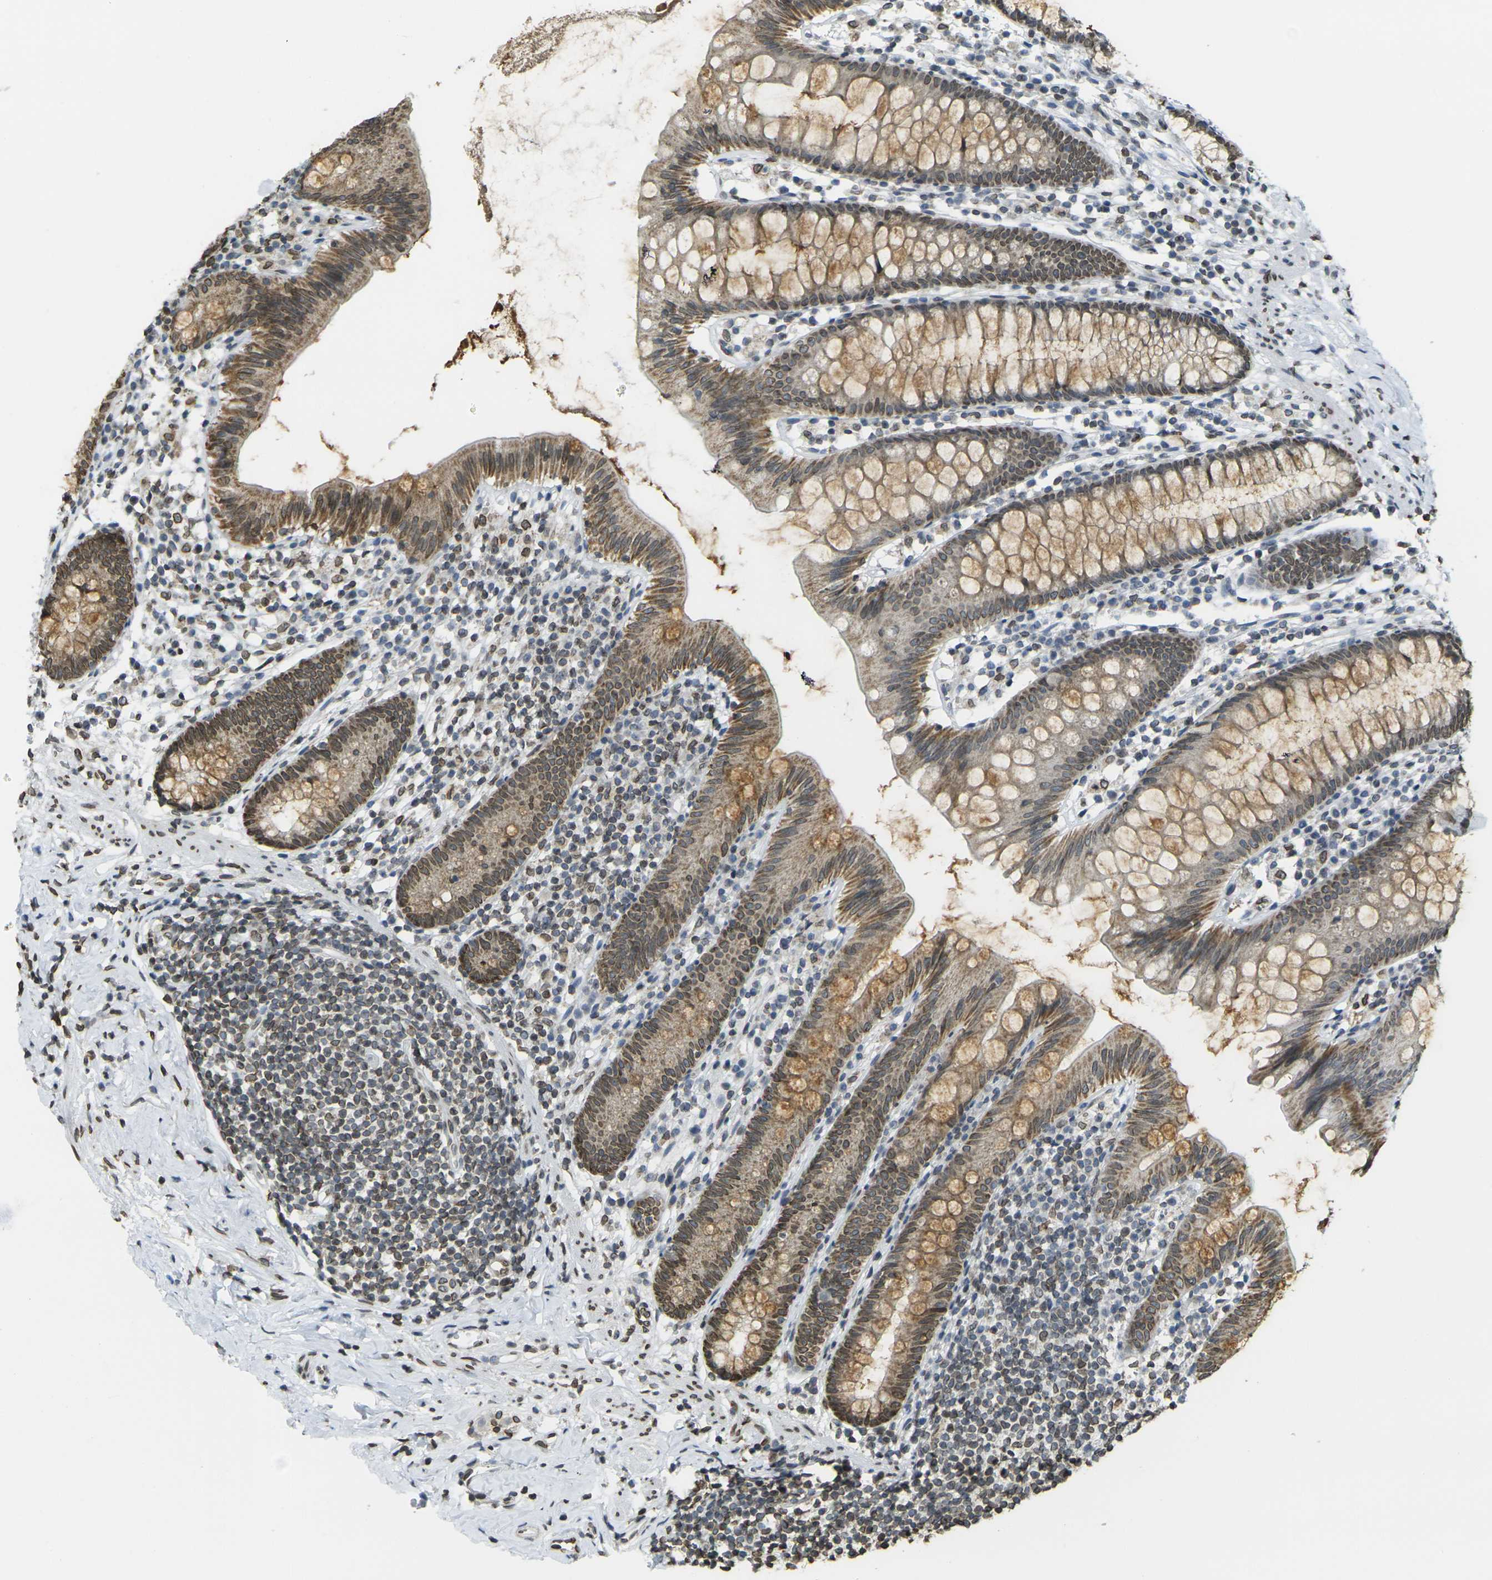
{"staining": {"intensity": "moderate", "quantity": ">75%", "location": "cytoplasmic/membranous,nuclear"}, "tissue": "appendix", "cell_type": "Glandular cells", "image_type": "normal", "snomed": [{"axis": "morphology", "description": "Normal tissue, NOS"}, {"axis": "topography", "description": "Appendix"}], "caption": "Protein expression analysis of unremarkable appendix reveals moderate cytoplasmic/membranous,nuclear staining in approximately >75% of glandular cells. (DAB (3,3'-diaminobenzidine) = brown stain, brightfield microscopy at high magnification).", "gene": "BRDT", "patient": {"sex": "male", "age": 52}}